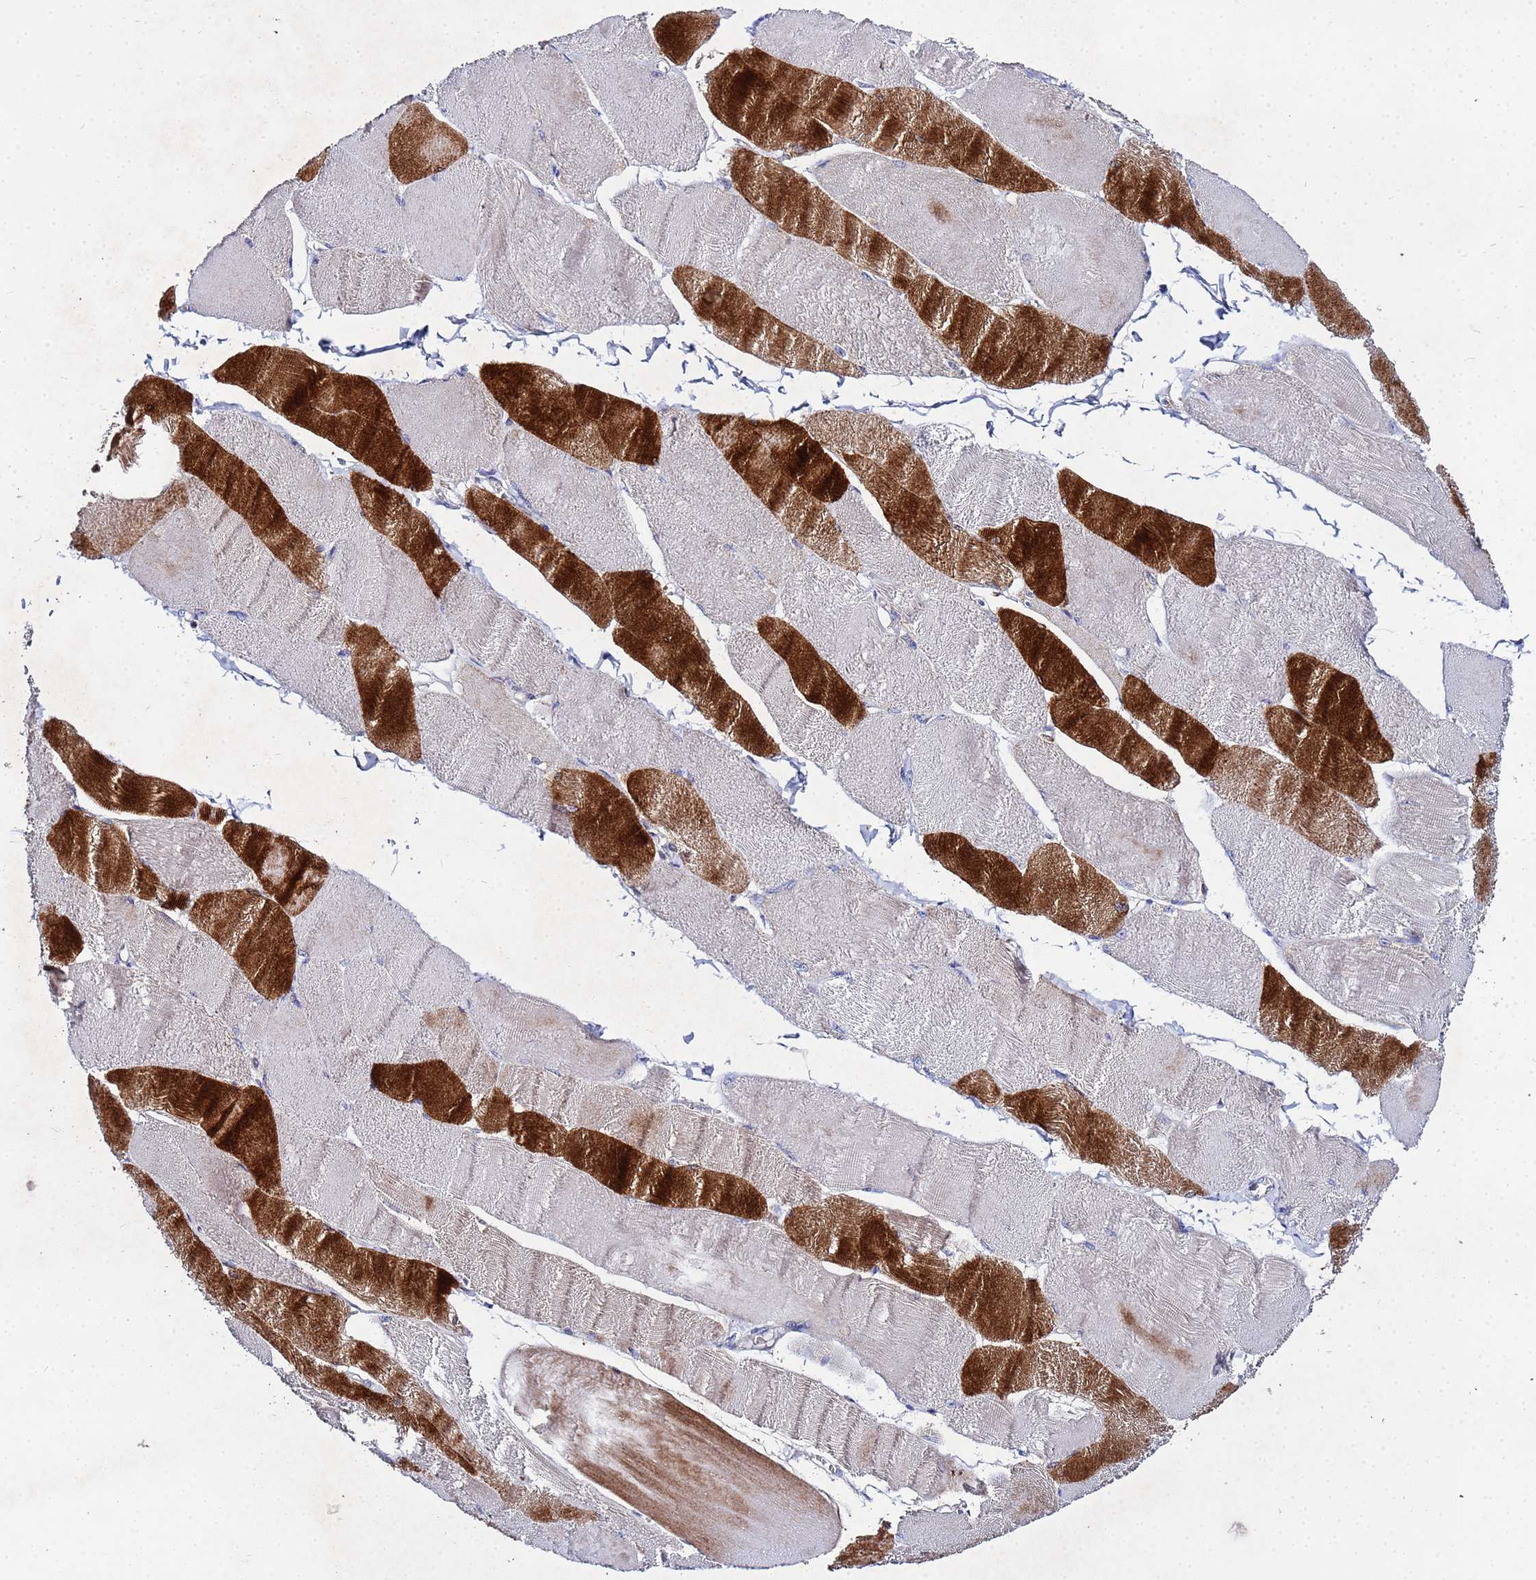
{"staining": {"intensity": "strong", "quantity": "25%-75%", "location": "cytoplasmic/membranous"}, "tissue": "skeletal muscle", "cell_type": "Myocytes", "image_type": "normal", "snomed": [{"axis": "morphology", "description": "Normal tissue, NOS"}, {"axis": "morphology", "description": "Basal cell carcinoma"}, {"axis": "topography", "description": "Skeletal muscle"}], "caption": "Skeletal muscle stained with DAB (3,3'-diaminobenzidine) IHC demonstrates high levels of strong cytoplasmic/membranous staining in about 25%-75% of myocytes. (DAB = brown stain, brightfield microscopy at high magnification).", "gene": "FAHD2A", "patient": {"sex": "female", "age": 64}}